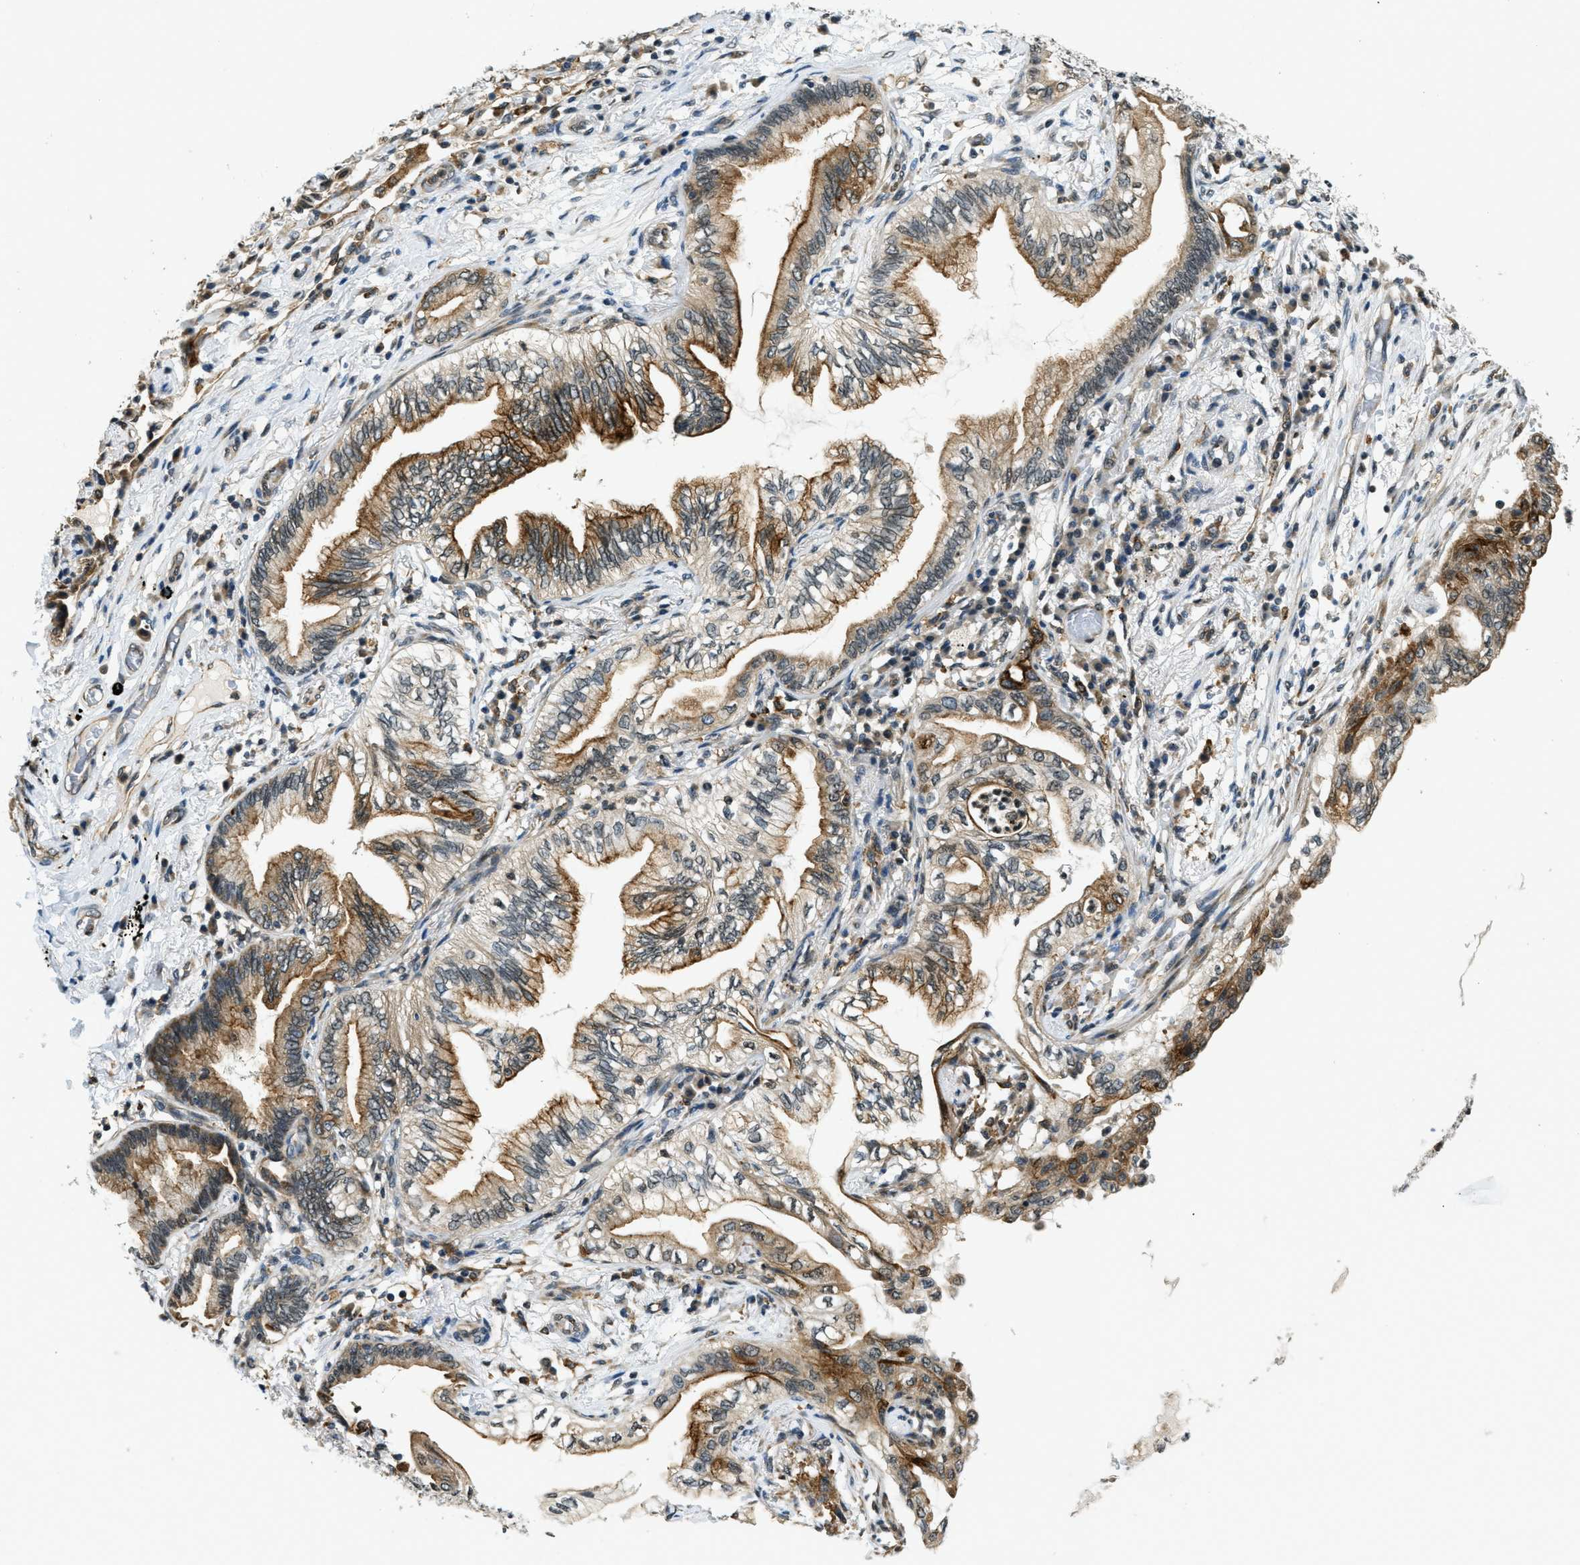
{"staining": {"intensity": "moderate", "quantity": ">75%", "location": "cytoplasmic/membranous"}, "tissue": "lung cancer", "cell_type": "Tumor cells", "image_type": "cancer", "snomed": [{"axis": "morphology", "description": "Normal tissue, NOS"}, {"axis": "morphology", "description": "Adenocarcinoma, NOS"}, {"axis": "topography", "description": "Bronchus"}, {"axis": "topography", "description": "Lung"}], "caption": "Immunohistochemical staining of adenocarcinoma (lung) exhibits medium levels of moderate cytoplasmic/membranous staining in about >75% of tumor cells.", "gene": "RAB11FIP1", "patient": {"sex": "female", "age": 70}}